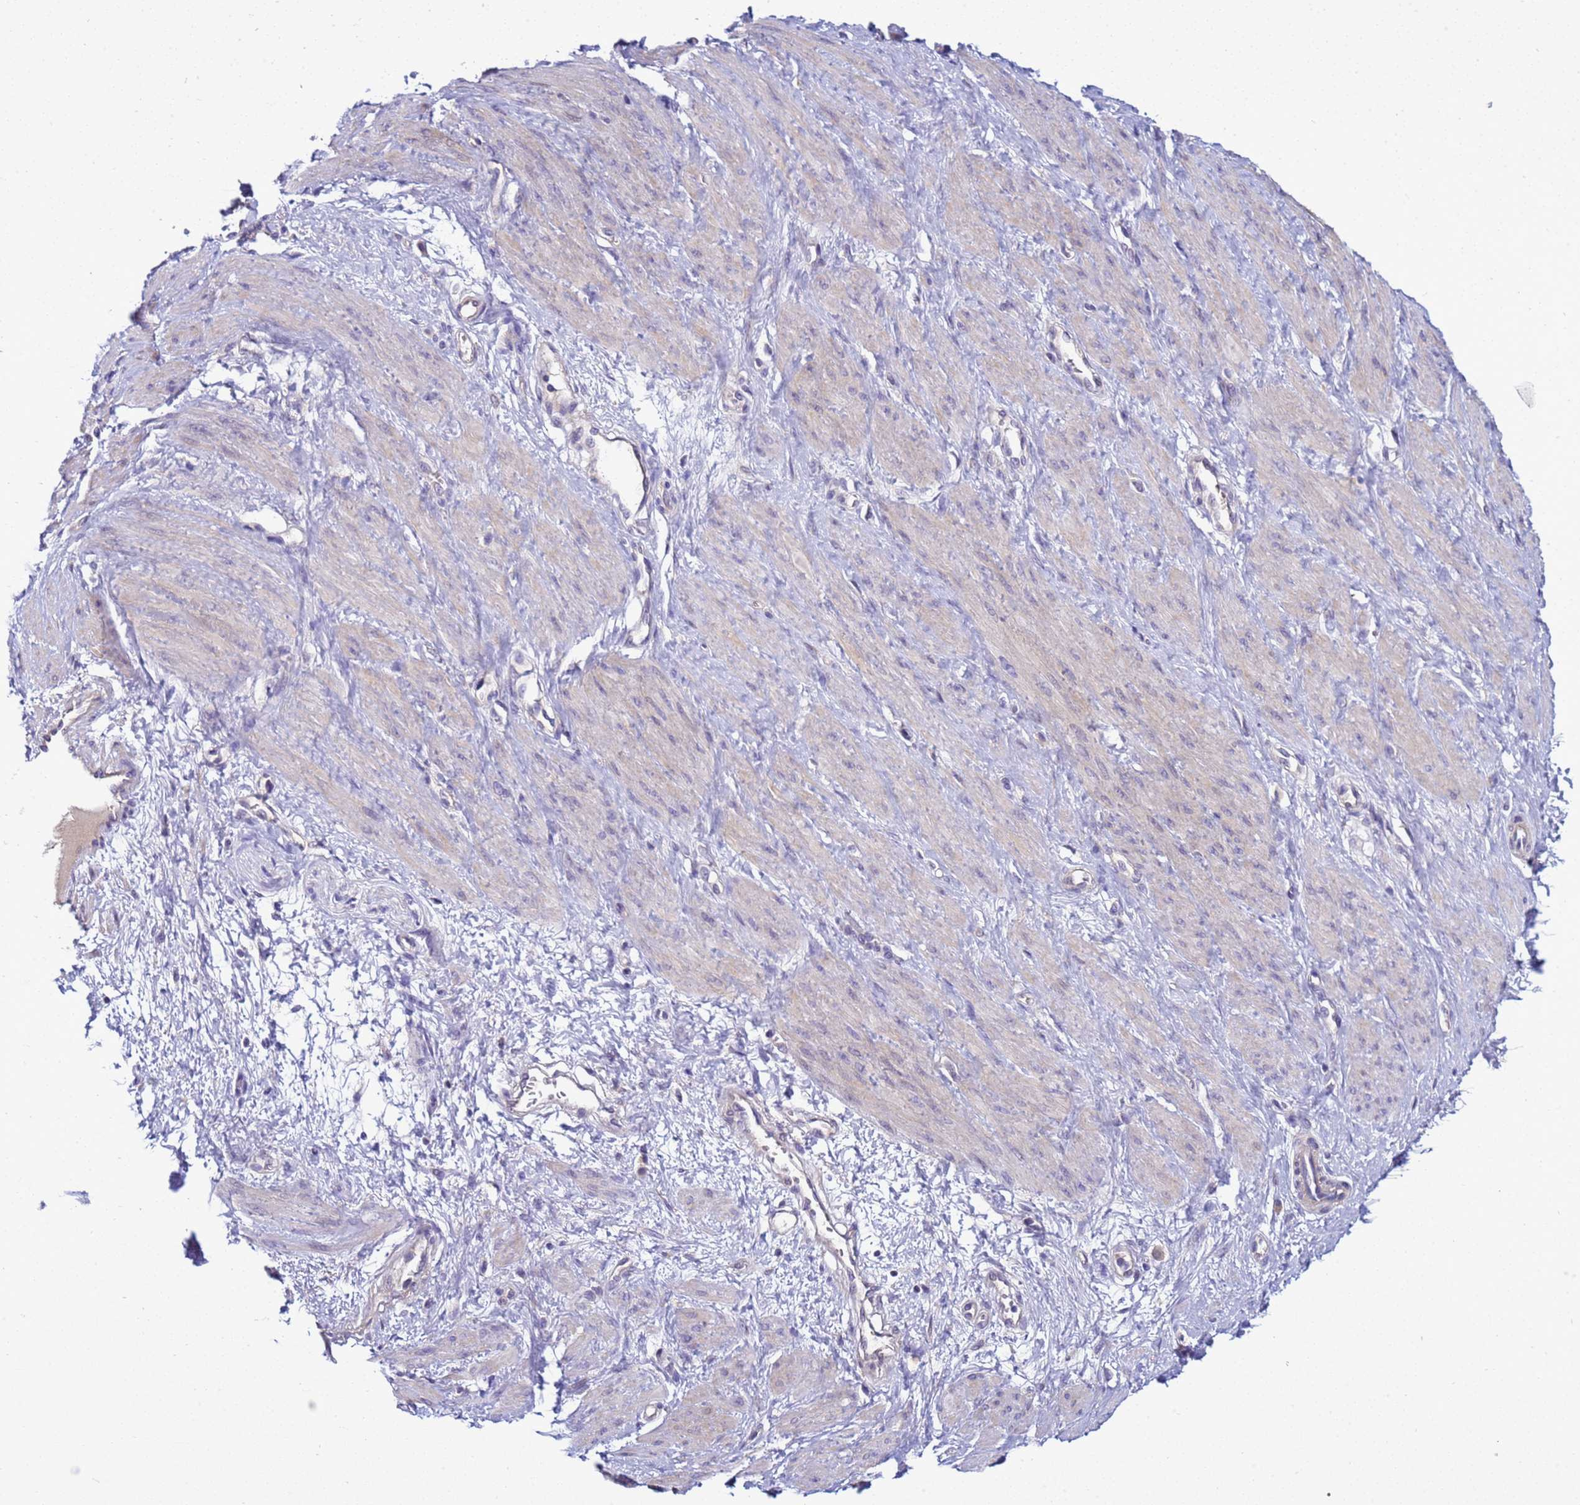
{"staining": {"intensity": "negative", "quantity": "none", "location": "none"}, "tissue": "smooth muscle", "cell_type": "Smooth muscle cells", "image_type": "normal", "snomed": [{"axis": "morphology", "description": "Normal tissue, NOS"}, {"axis": "topography", "description": "Smooth muscle"}, {"axis": "topography", "description": "Uterus"}], "caption": "Image shows no protein positivity in smooth muscle cells of benign smooth muscle.", "gene": "NAT1", "patient": {"sex": "female", "age": 39}}